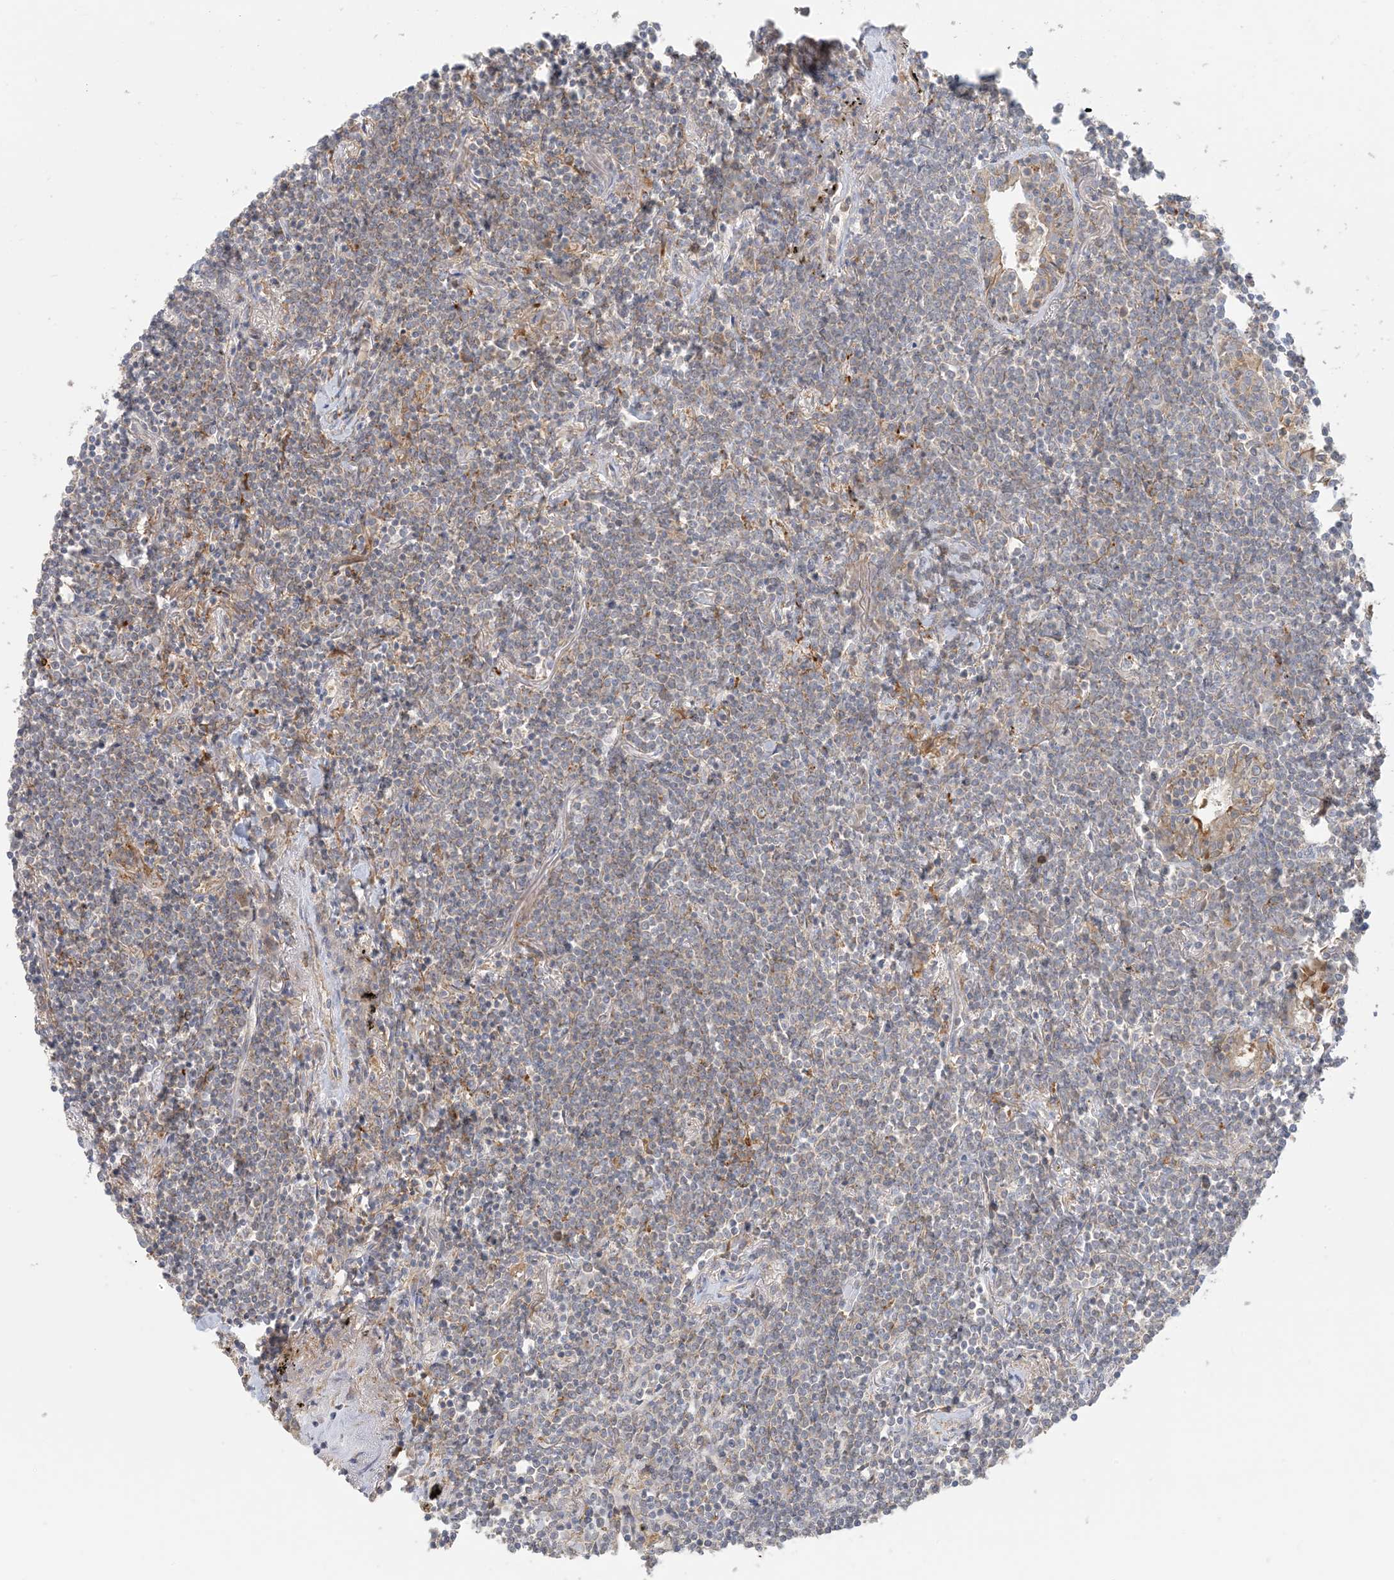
{"staining": {"intensity": "weak", "quantity": "25%-75%", "location": "cytoplasmic/membranous"}, "tissue": "lymphoma", "cell_type": "Tumor cells", "image_type": "cancer", "snomed": [{"axis": "morphology", "description": "Malignant lymphoma, non-Hodgkin's type, Low grade"}, {"axis": "topography", "description": "Lung"}], "caption": "This micrograph shows immunohistochemistry staining of human lymphoma, with low weak cytoplasmic/membranous expression in approximately 25%-75% of tumor cells.", "gene": "SPPL2A", "patient": {"sex": "female", "age": 71}}